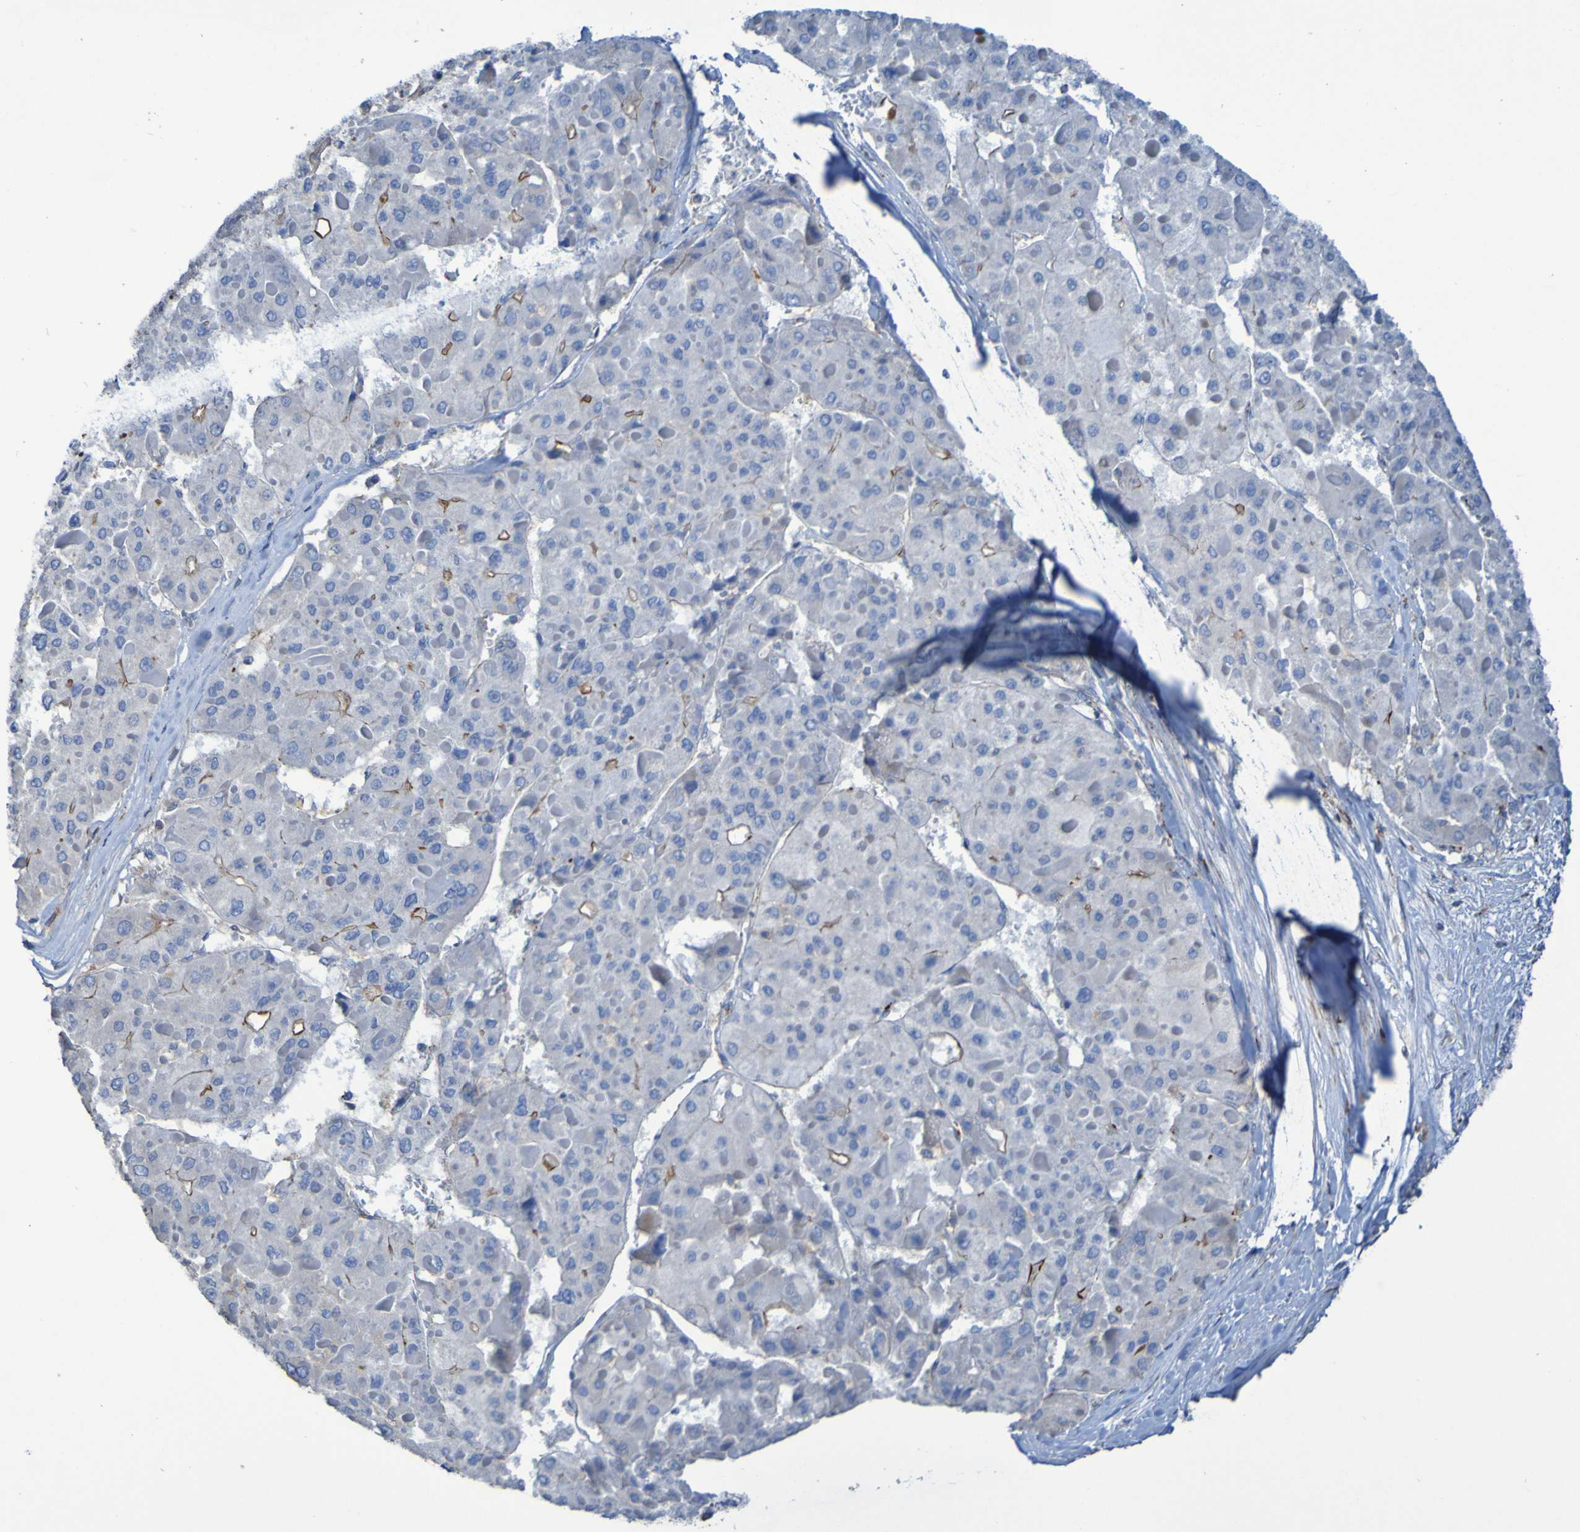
{"staining": {"intensity": "strong", "quantity": "<25%", "location": "cytoplasmic/membranous"}, "tissue": "liver cancer", "cell_type": "Tumor cells", "image_type": "cancer", "snomed": [{"axis": "morphology", "description": "Carcinoma, Hepatocellular, NOS"}, {"axis": "topography", "description": "Liver"}], "caption": "A high-resolution photomicrograph shows immunohistochemistry staining of hepatocellular carcinoma (liver), which reveals strong cytoplasmic/membranous staining in about <25% of tumor cells. (DAB (3,3'-diaminobenzidine) = brown stain, brightfield microscopy at high magnification).", "gene": "RNF182", "patient": {"sex": "female", "age": 73}}